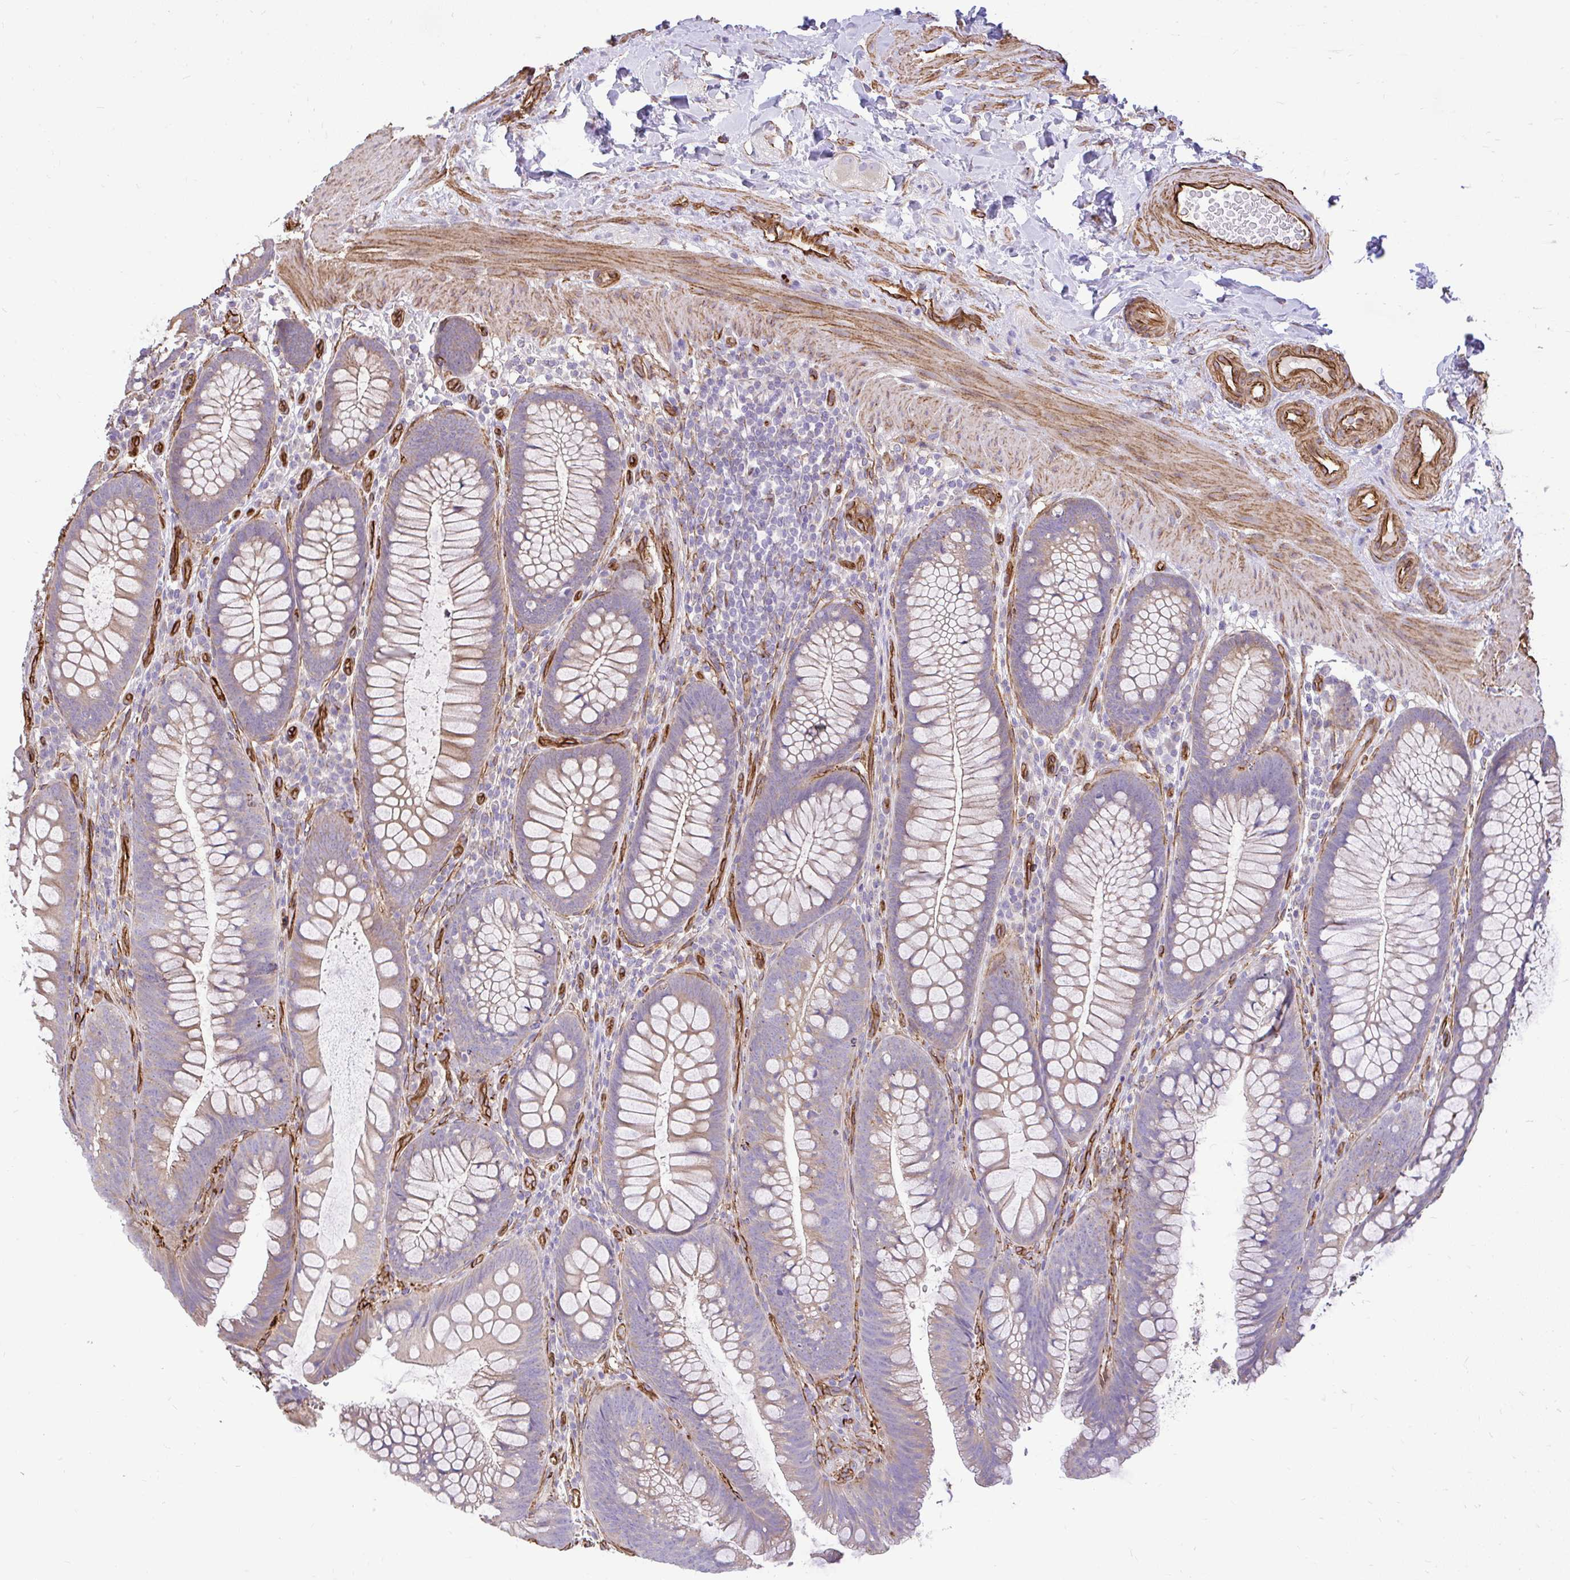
{"staining": {"intensity": "strong", "quantity": ">75%", "location": "cytoplasmic/membranous"}, "tissue": "colon", "cell_type": "Endothelial cells", "image_type": "normal", "snomed": [{"axis": "morphology", "description": "Normal tissue, NOS"}, {"axis": "morphology", "description": "Adenoma, NOS"}, {"axis": "topography", "description": "Soft tissue"}, {"axis": "topography", "description": "Colon"}], "caption": "The micrograph displays staining of unremarkable colon, revealing strong cytoplasmic/membranous protein staining (brown color) within endothelial cells.", "gene": "PTPRK", "patient": {"sex": "male", "age": 47}}